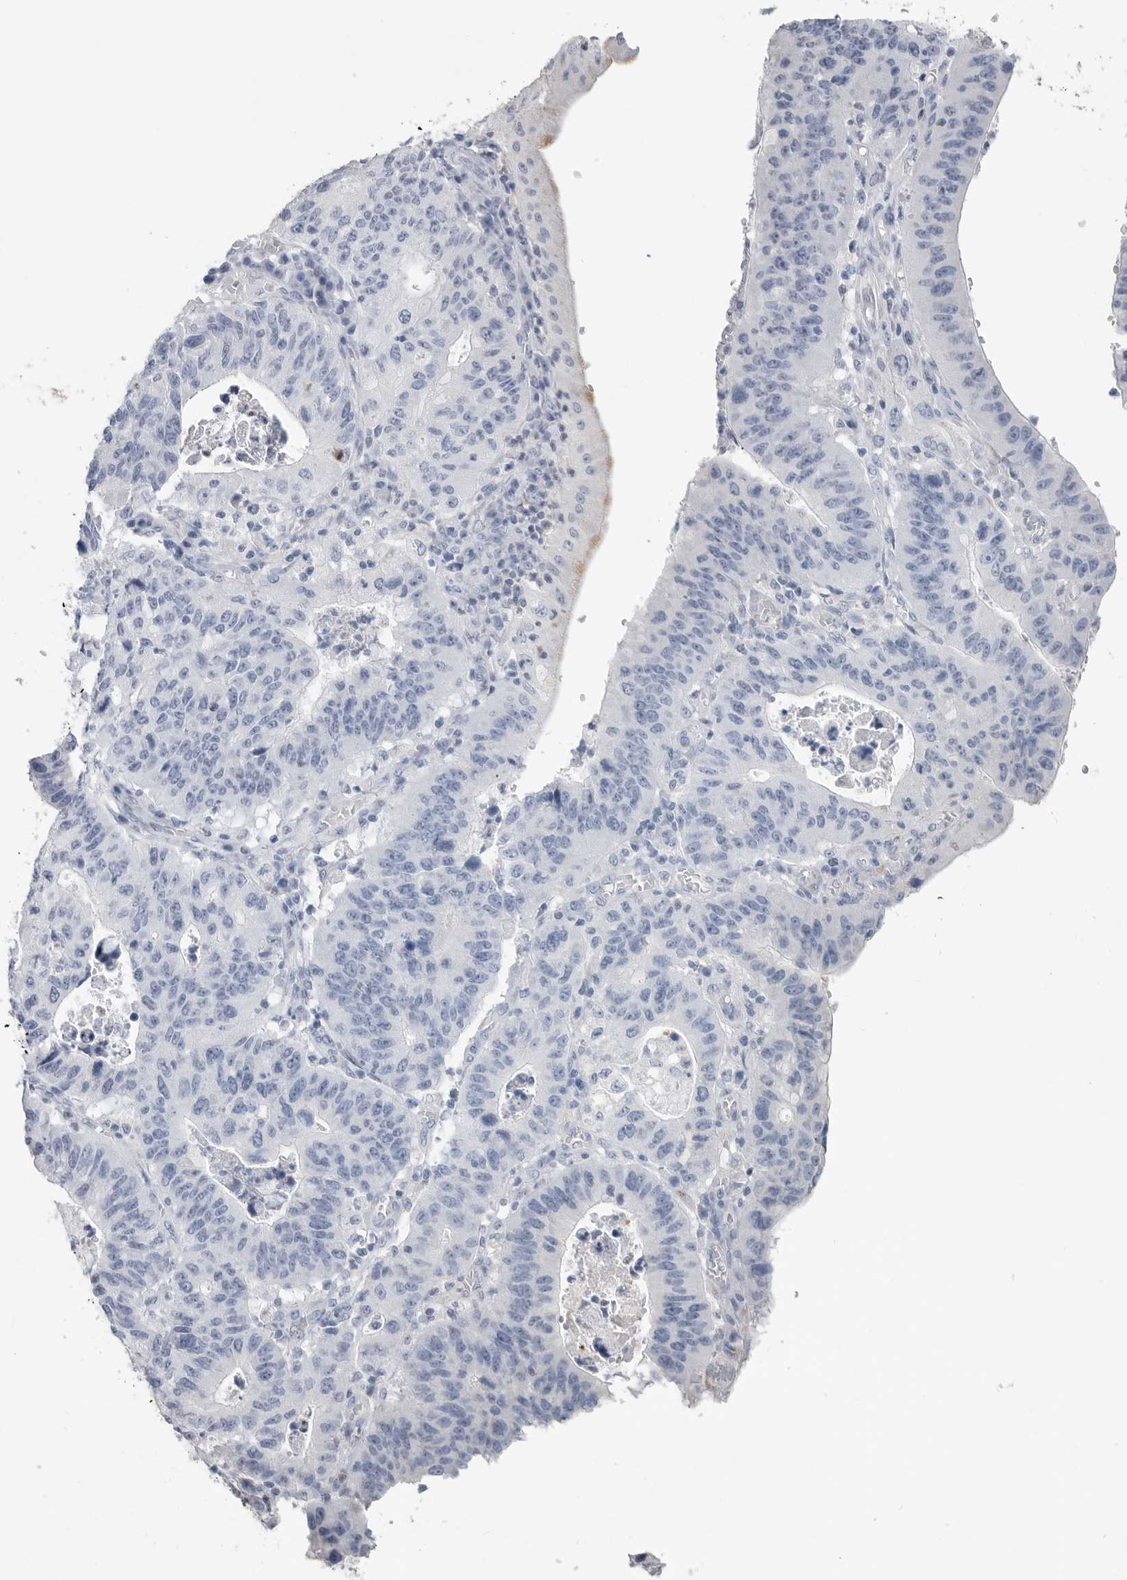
{"staining": {"intensity": "weak", "quantity": "<25%", "location": "cytoplasmic/membranous"}, "tissue": "stomach cancer", "cell_type": "Tumor cells", "image_type": "cancer", "snomed": [{"axis": "morphology", "description": "Adenocarcinoma, NOS"}, {"axis": "topography", "description": "Stomach"}], "caption": "Protein analysis of stomach cancer reveals no significant positivity in tumor cells.", "gene": "TIMP1", "patient": {"sex": "male", "age": 59}}